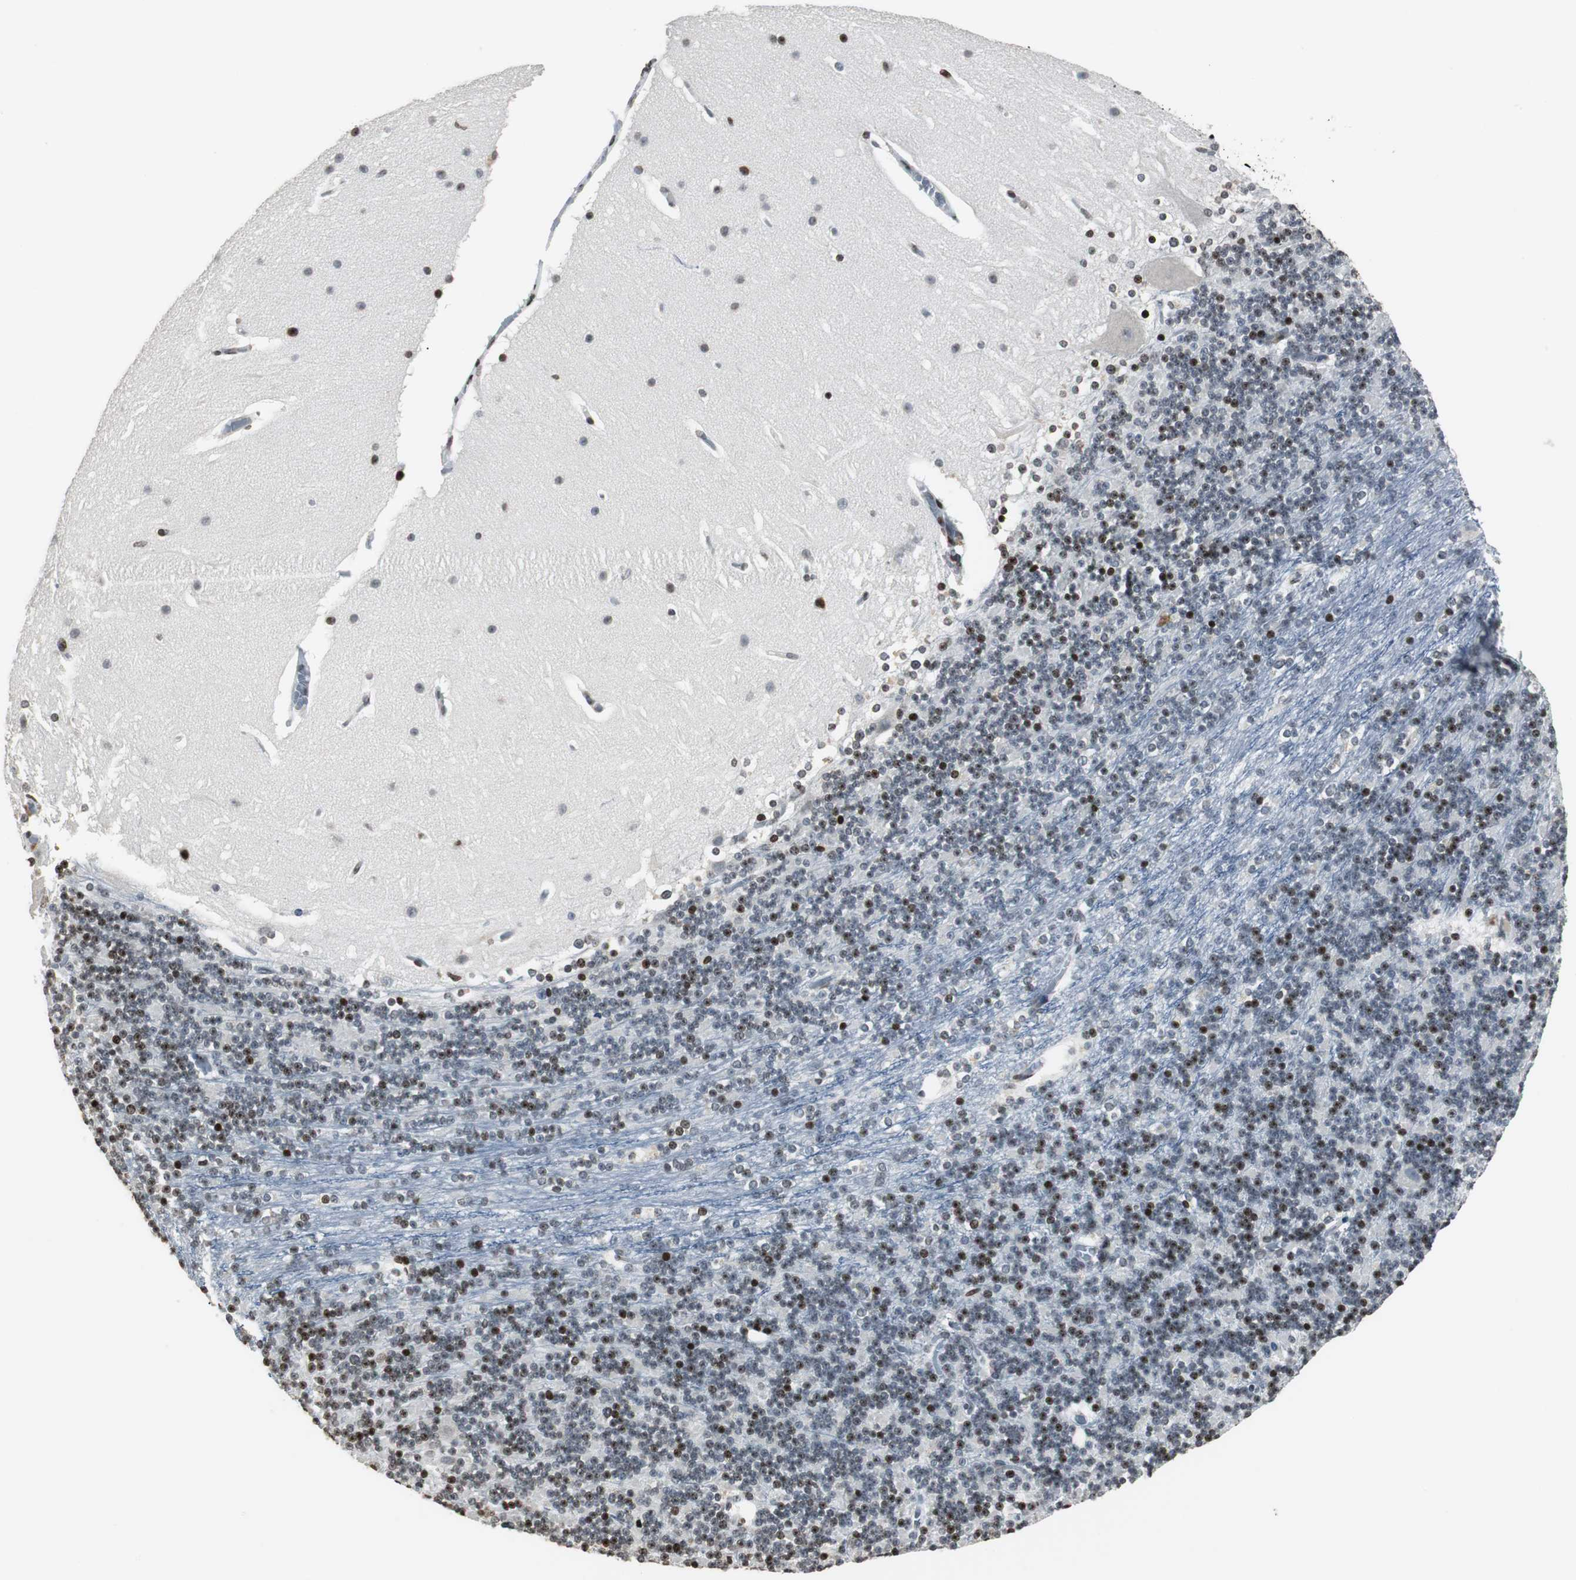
{"staining": {"intensity": "strong", "quantity": "25%-75%", "location": "nuclear"}, "tissue": "cerebellum", "cell_type": "Cells in granular layer", "image_type": "normal", "snomed": [{"axis": "morphology", "description": "Normal tissue, NOS"}, {"axis": "topography", "description": "Cerebellum"}], "caption": "Strong nuclear protein positivity is identified in about 25%-75% of cells in granular layer in cerebellum.", "gene": "PAXIP1", "patient": {"sex": "female", "age": 19}}